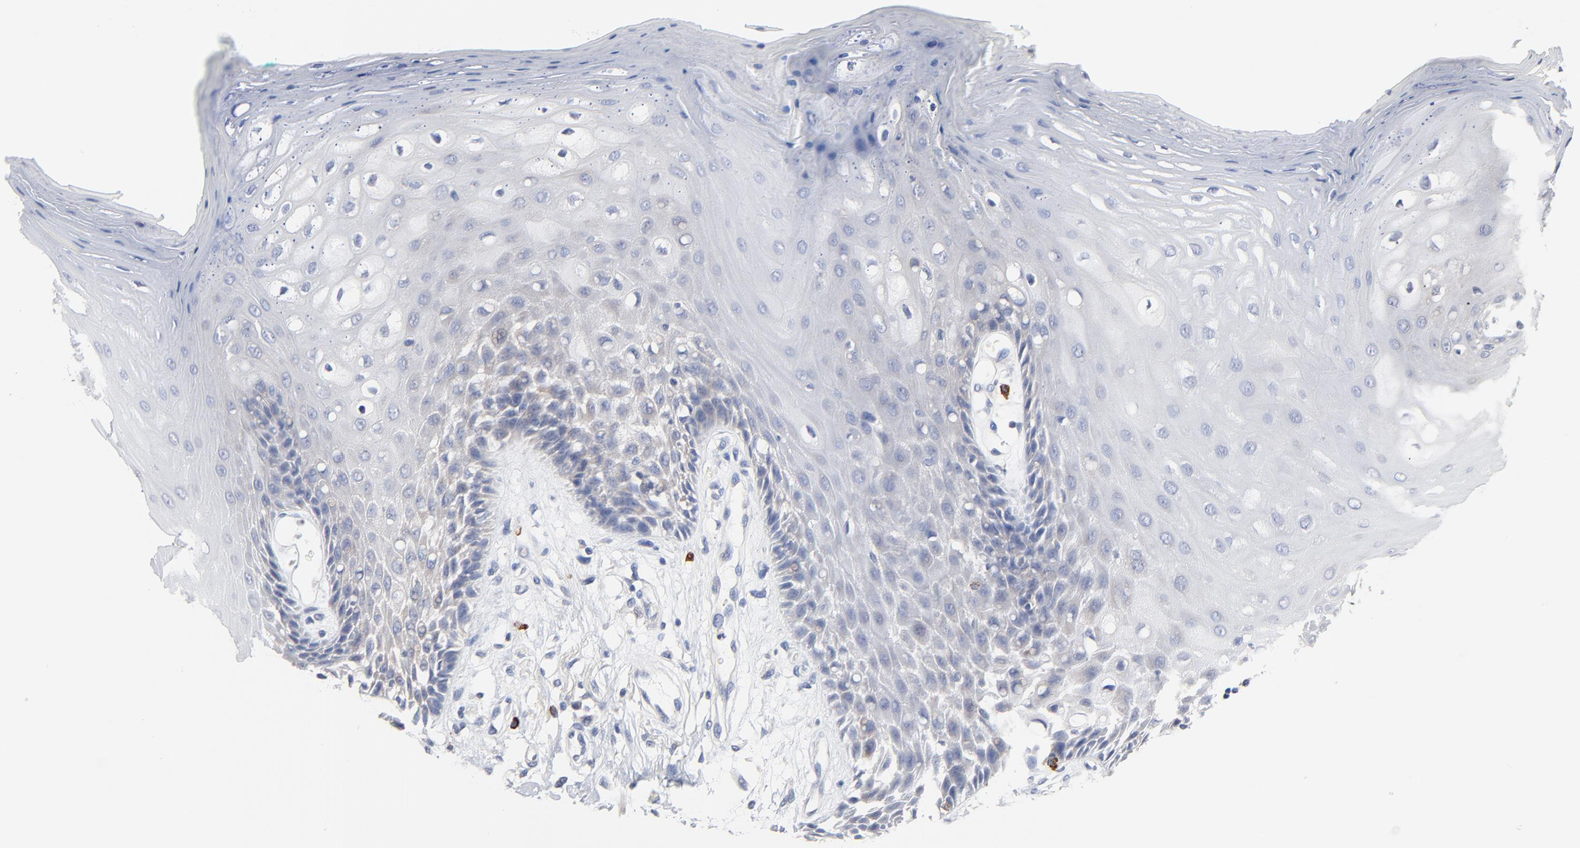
{"staining": {"intensity": "negative", "quantity": "none", "location": "none"}, "tissue": "oral mucosa", "cell_type": "Squamous epithelial cells", "image_type": "normal", "snomed": [{"axis": "morphology", "description": "Normal tissue, NOS"}, {"axis": "morphology", "description": "Squamous cell carcinoma, NOS"}, {"axis": "topography", "description": "Skeletal muscle"}, {"axis": "topography", "description": "Oral tissue"}, {"axis": "topography", "description": "Head-Neck"}], "caption": "This is an immunohistochemistry (IHC) histopathology image of unremarkable oral mucosa. There is no positivity in squamous epithelial cells.", "gene": "FBXL5", "patient": {"sex": "female", "age": 84}}